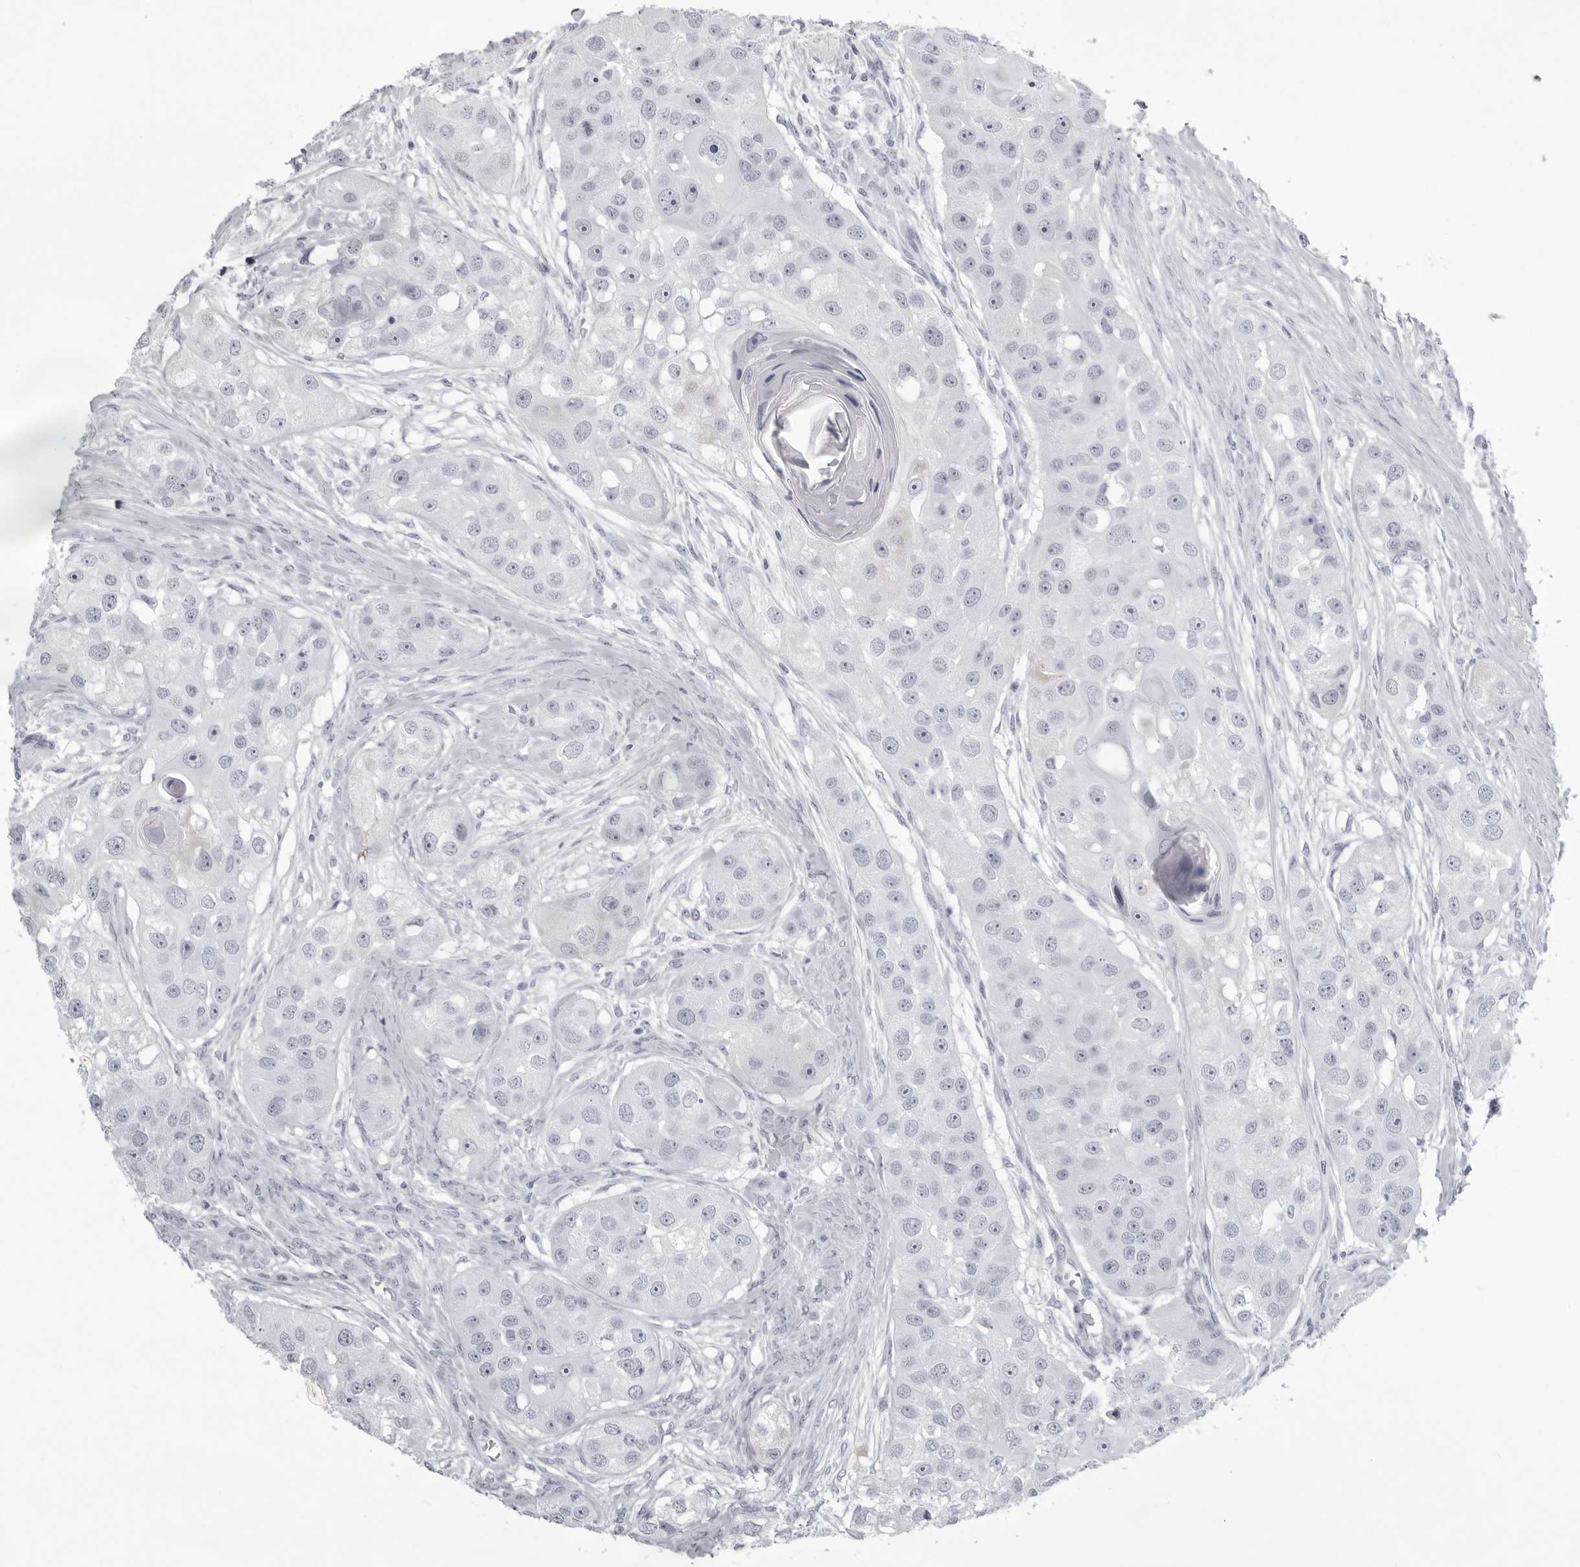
{"staining": {"intensity": "negative", "quantity": "none", "location": "none"}, "tissue": "head and neck cancer", "cell_type": "Tumor cells", "image_type": "cancer", "snomed": [{"axis": "morphology", "description": "Normal tissue, NOS"}, {"axis": "morphology", "description": "Squamous cell carcinoma, NOS"}, {"axis": "topography", "description": "Skeletal muscle"}, {"axis": "topography", "description": "Head-Neck"}], "caption": "An IHC histopathology image of head and neck cancer (squamous cell carcinoma) is shown. There is no staining in tumor cells of head and neck cancer (squamous cell carcinoma).", "gene": "UROD", "patient": {"sex": "male", "age": 51}}